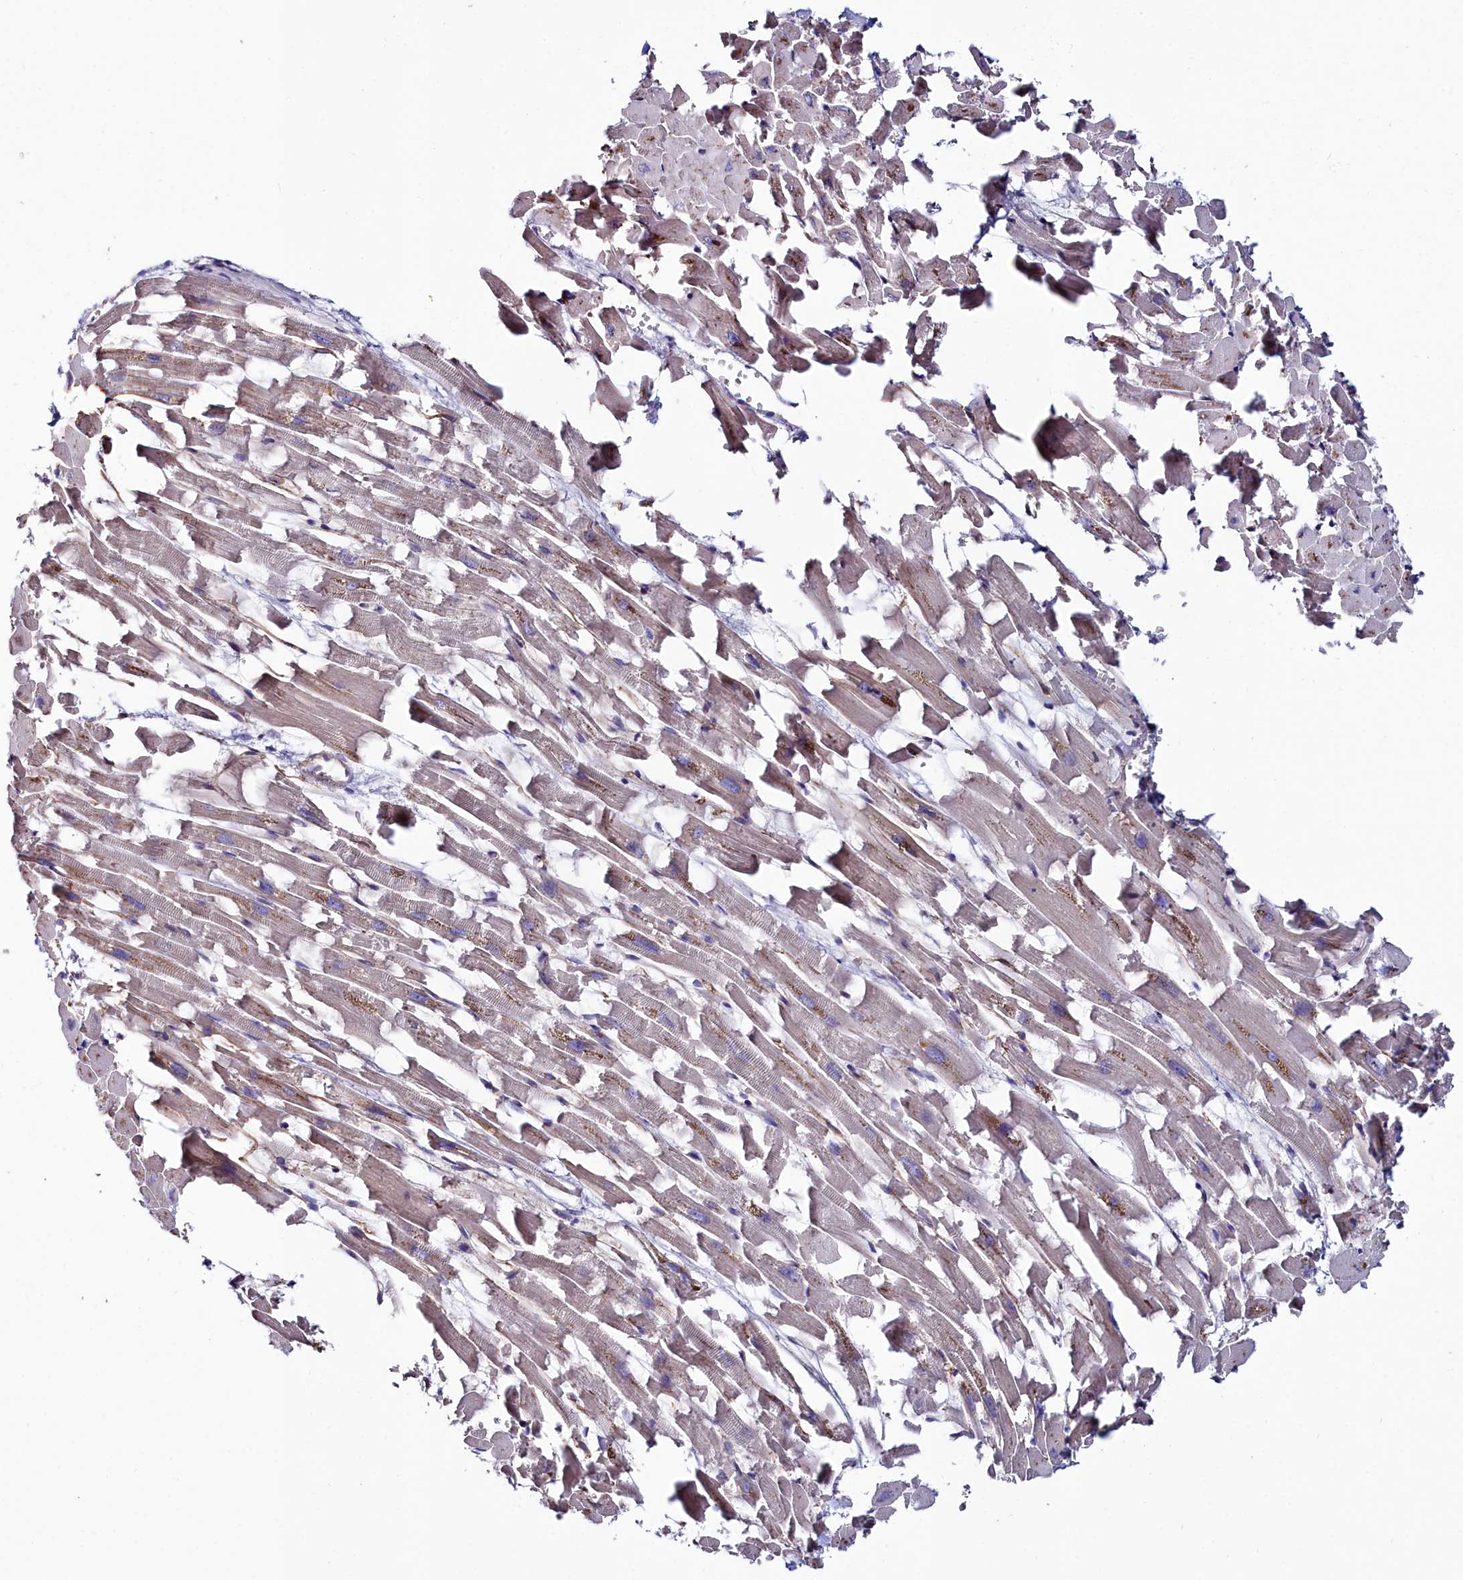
{"staining": {"intensity": "strong", "quantity": "<25%", "location": "cytoplasmic/membranous"}, "tissue": "heart muscle", "cell_type": "Cardiomyocytes", "image_type": "normal", "snomed": [{"axis": "morphology", "description": "Normal tissue, NOS"}, {"axis": "topography", "description": "Heart"}], "caption": "The immunohistochemical stain labels strong cytoplasmic/membranous positivity in cardiomyocytes of normal heart muscle.", "gene": "C4orf19", "patient": {"sex": "female", "age": 64}}